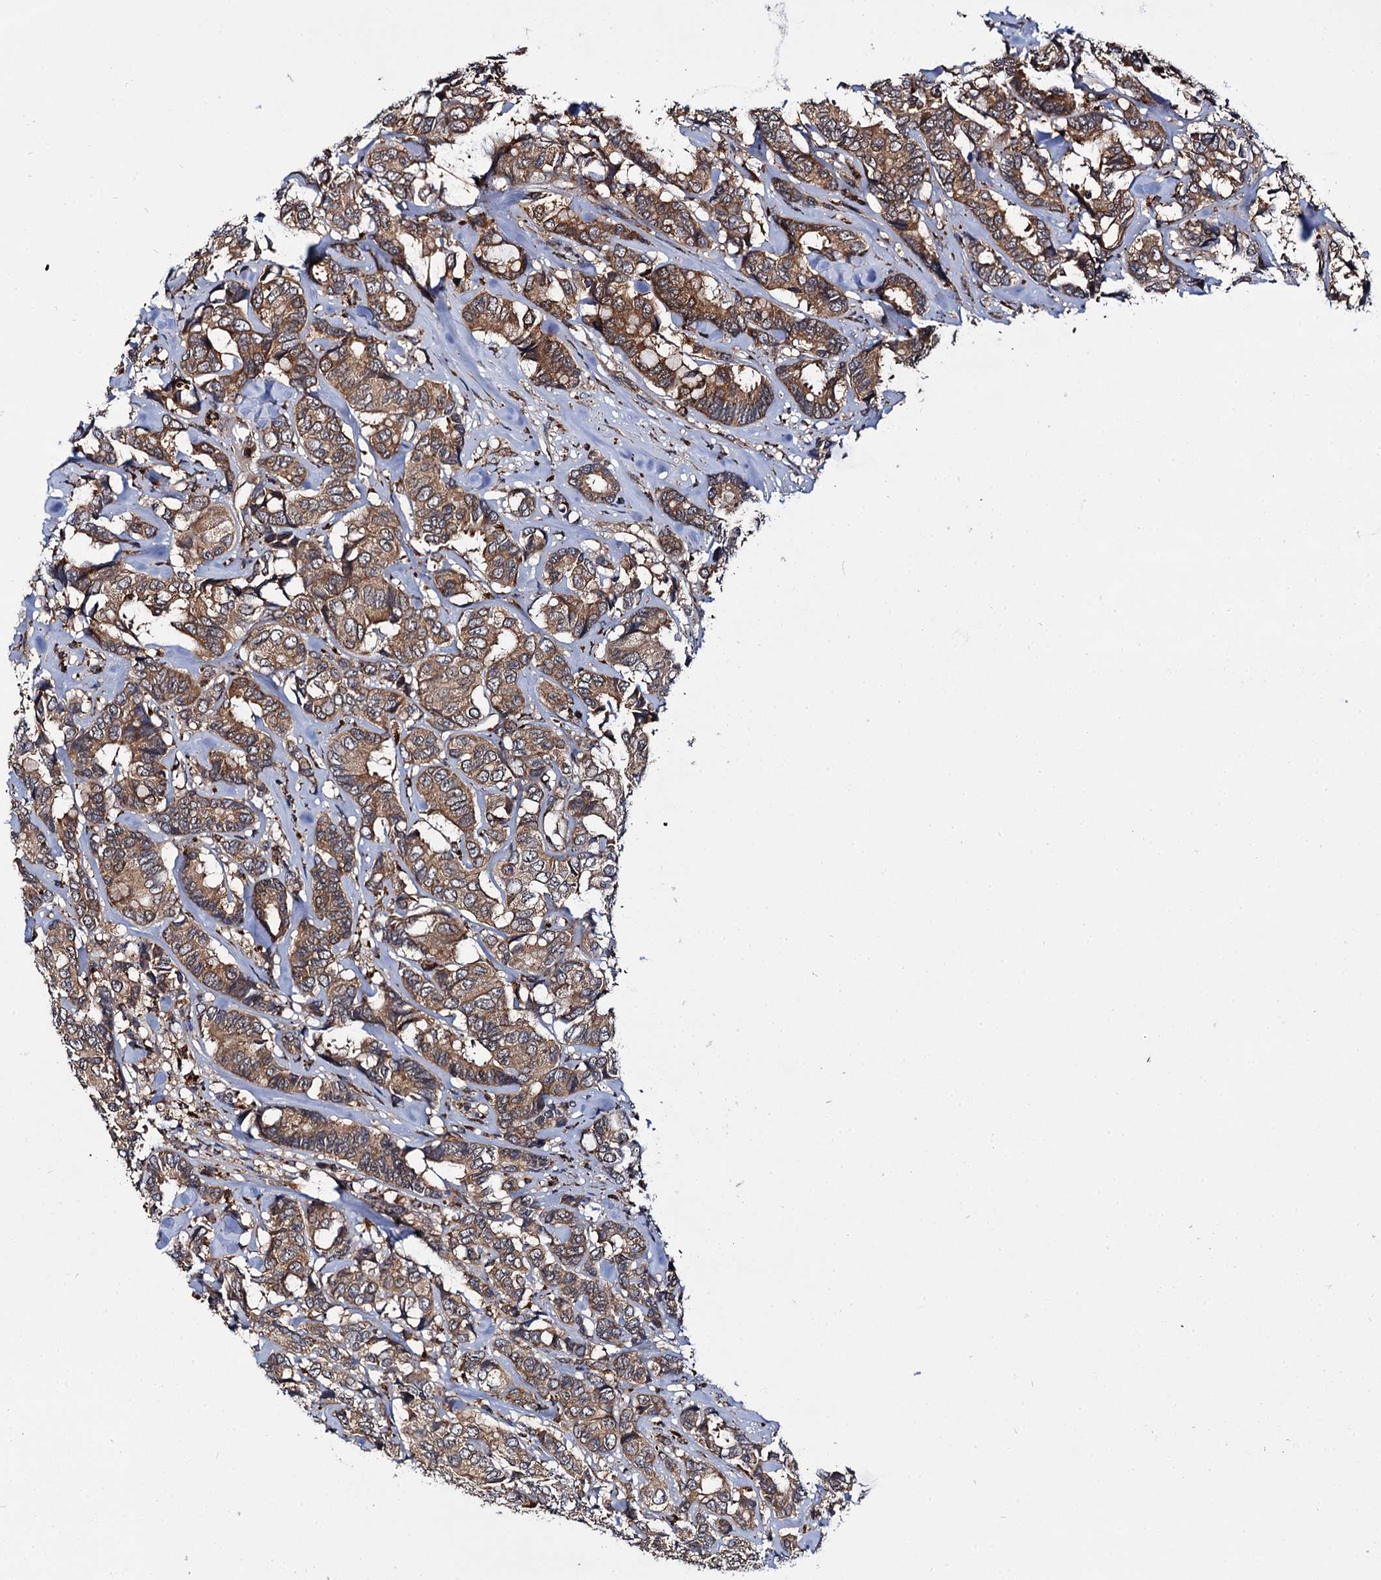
{"staining": {"intensity": "moderate", "quantity": ">75%", "location": "cytoplasmic/membranous"}, "tissue": "breast cancer", "cell_type": "Tumor cells", "image_type": "cancer", "snomed": [{"axis": "morphology", "description": "Duct carcinoma"}, {"axis": "topography", "description": "Breast"}], "caption": "A brown stain highlights moderate cytoplasmic/membranous positivity of a protein in human breast intraductal carcinoma tumor cells. (Stains: DAB (3,3'-diaminobenzidine) in brown, nuclei in blue, Microscopy: brightfield microscopy at high magnification).", "gene": "UFM1", "patient": {"sex": "female", "age": 87}}